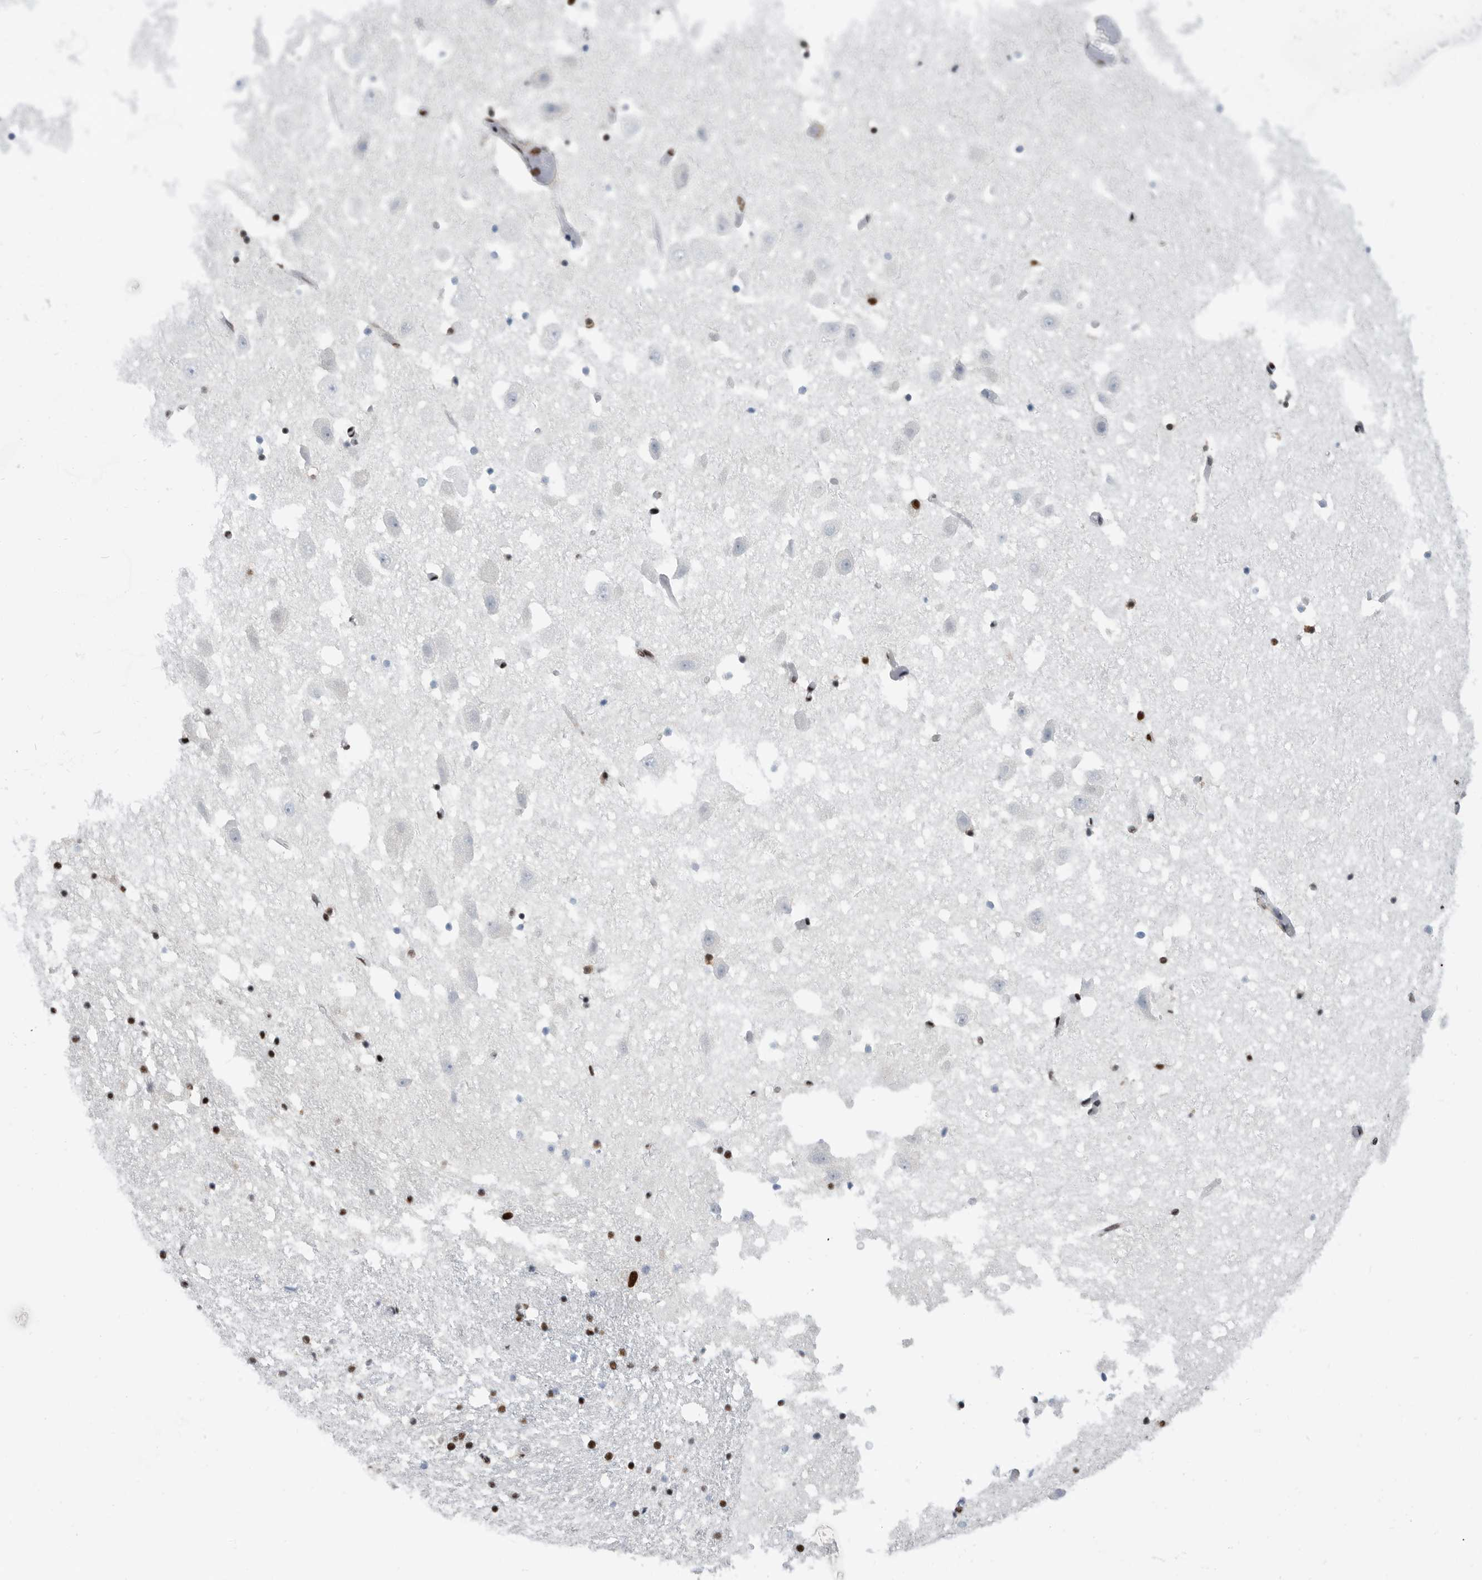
{"staining": {"intensity": "strong", "quantity": "25%-75%", "location": "nuclear"}, "tissue": "hippocampus", "cell_type": "Glial cells", "image_type": "normal", "snomed": [{"axis": "morphology", "description": "Normal tissue, NOS"}, {"axis": "topography", "description": "Hippocampus"}], "caption": "A brown stain shows strong nuclear positivity of a protein in glial cells of benign human hippocampus.", "gene": "SF3A1", "patient": {"sex": "female", "age": 52}}